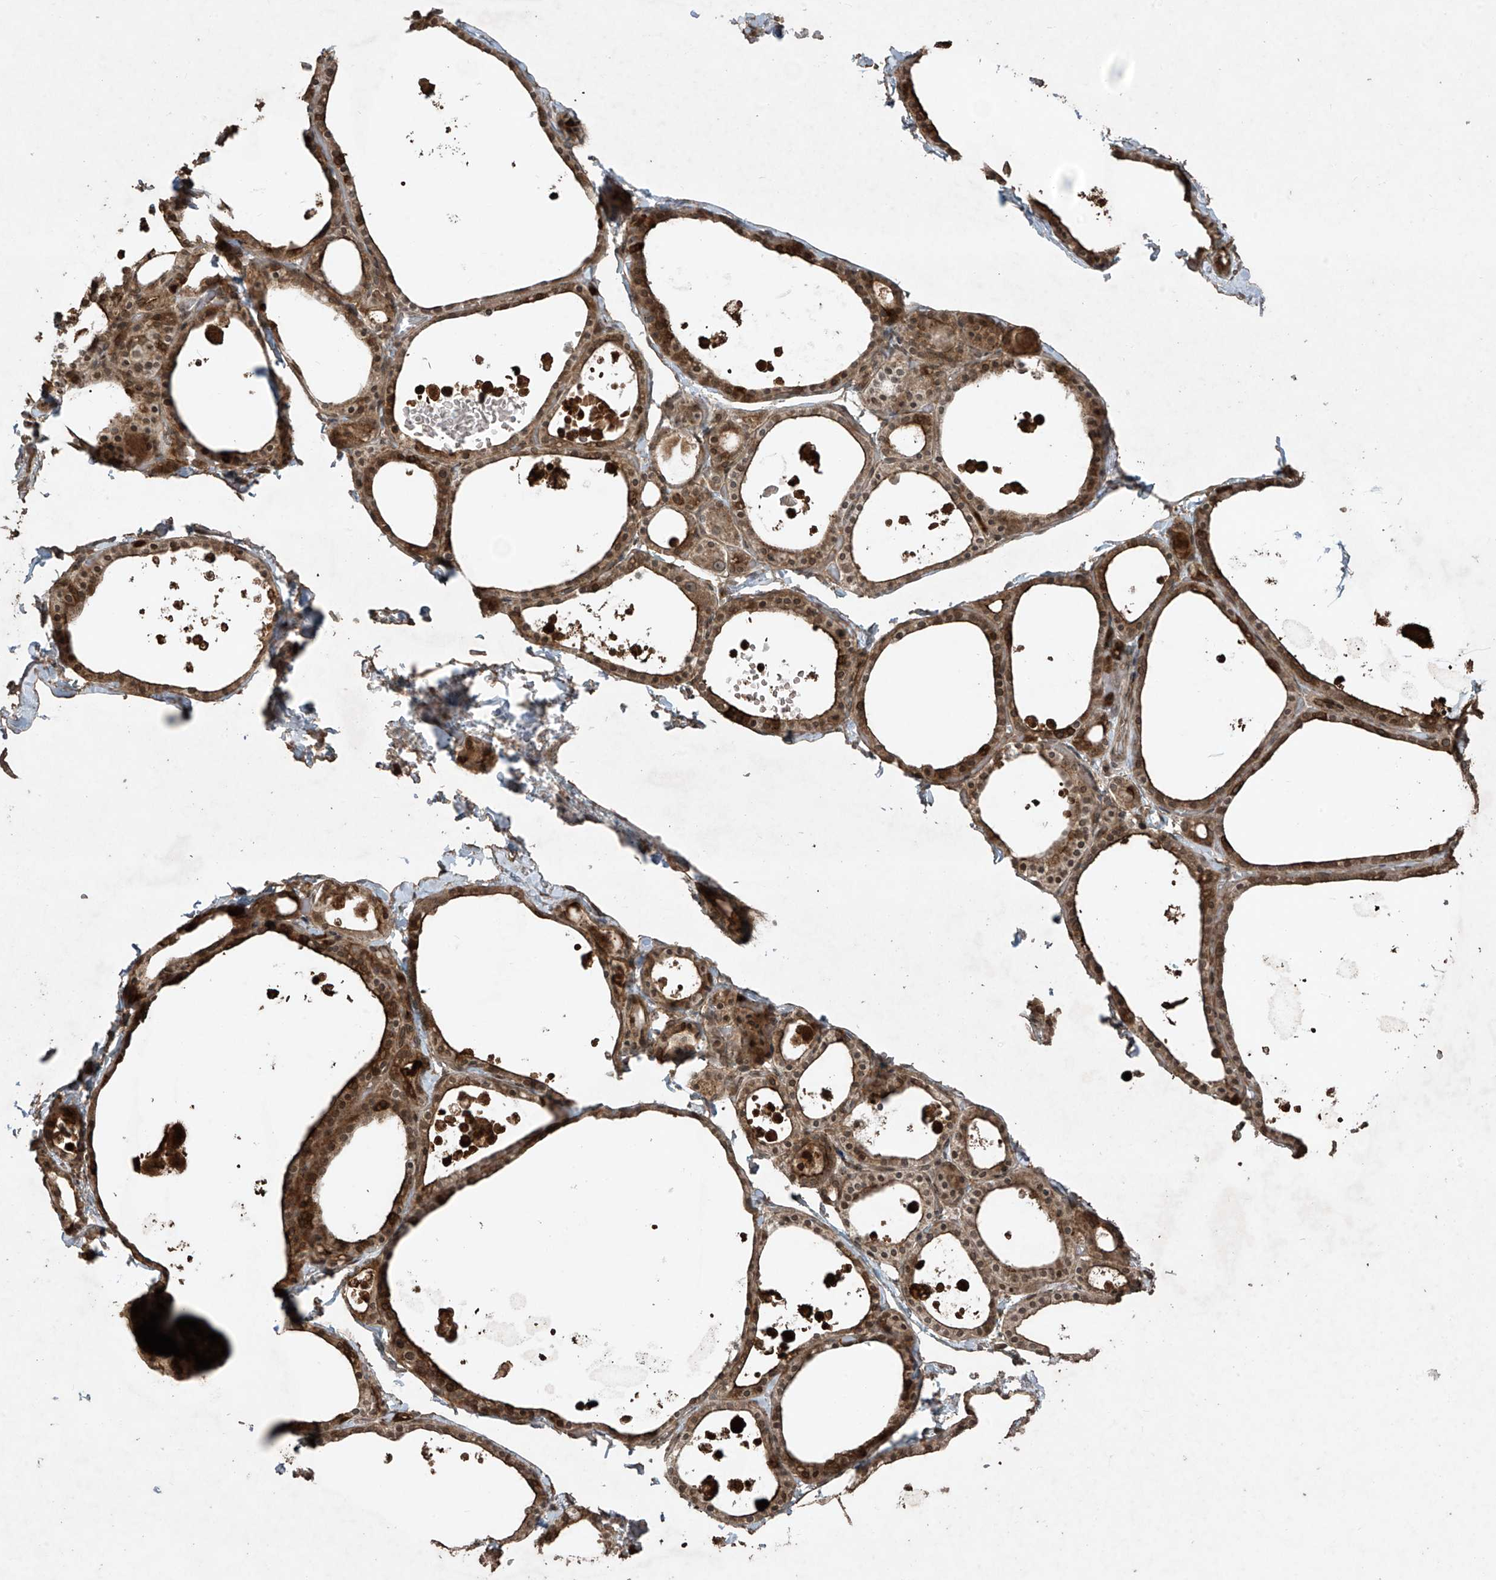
{"staining": {"intensity": "strong", "quantity": ">75%", "location": "cytoplasmic/membranous,nuclear"}, "tissue": "thyroid gland", "cell_type": "Glandular cells", "image_type": "normal", "snomed": [{"axis": "morphology", "description": "Normal tissue, NOS"}, {"axis": "topography", "description": "Thyroid gland"}], "caption": "Strong cytoplasmic/membranous,nuclear protein staining is seen in approximately >75% of glandular cells in thyroid gland. (DAB (3,3'-diaminobenzidine) IHC, brown staining for protein, blue staining for nuclei).", "gene": "PGPEP1", "patient": {"sex": "male", "age": 56}}